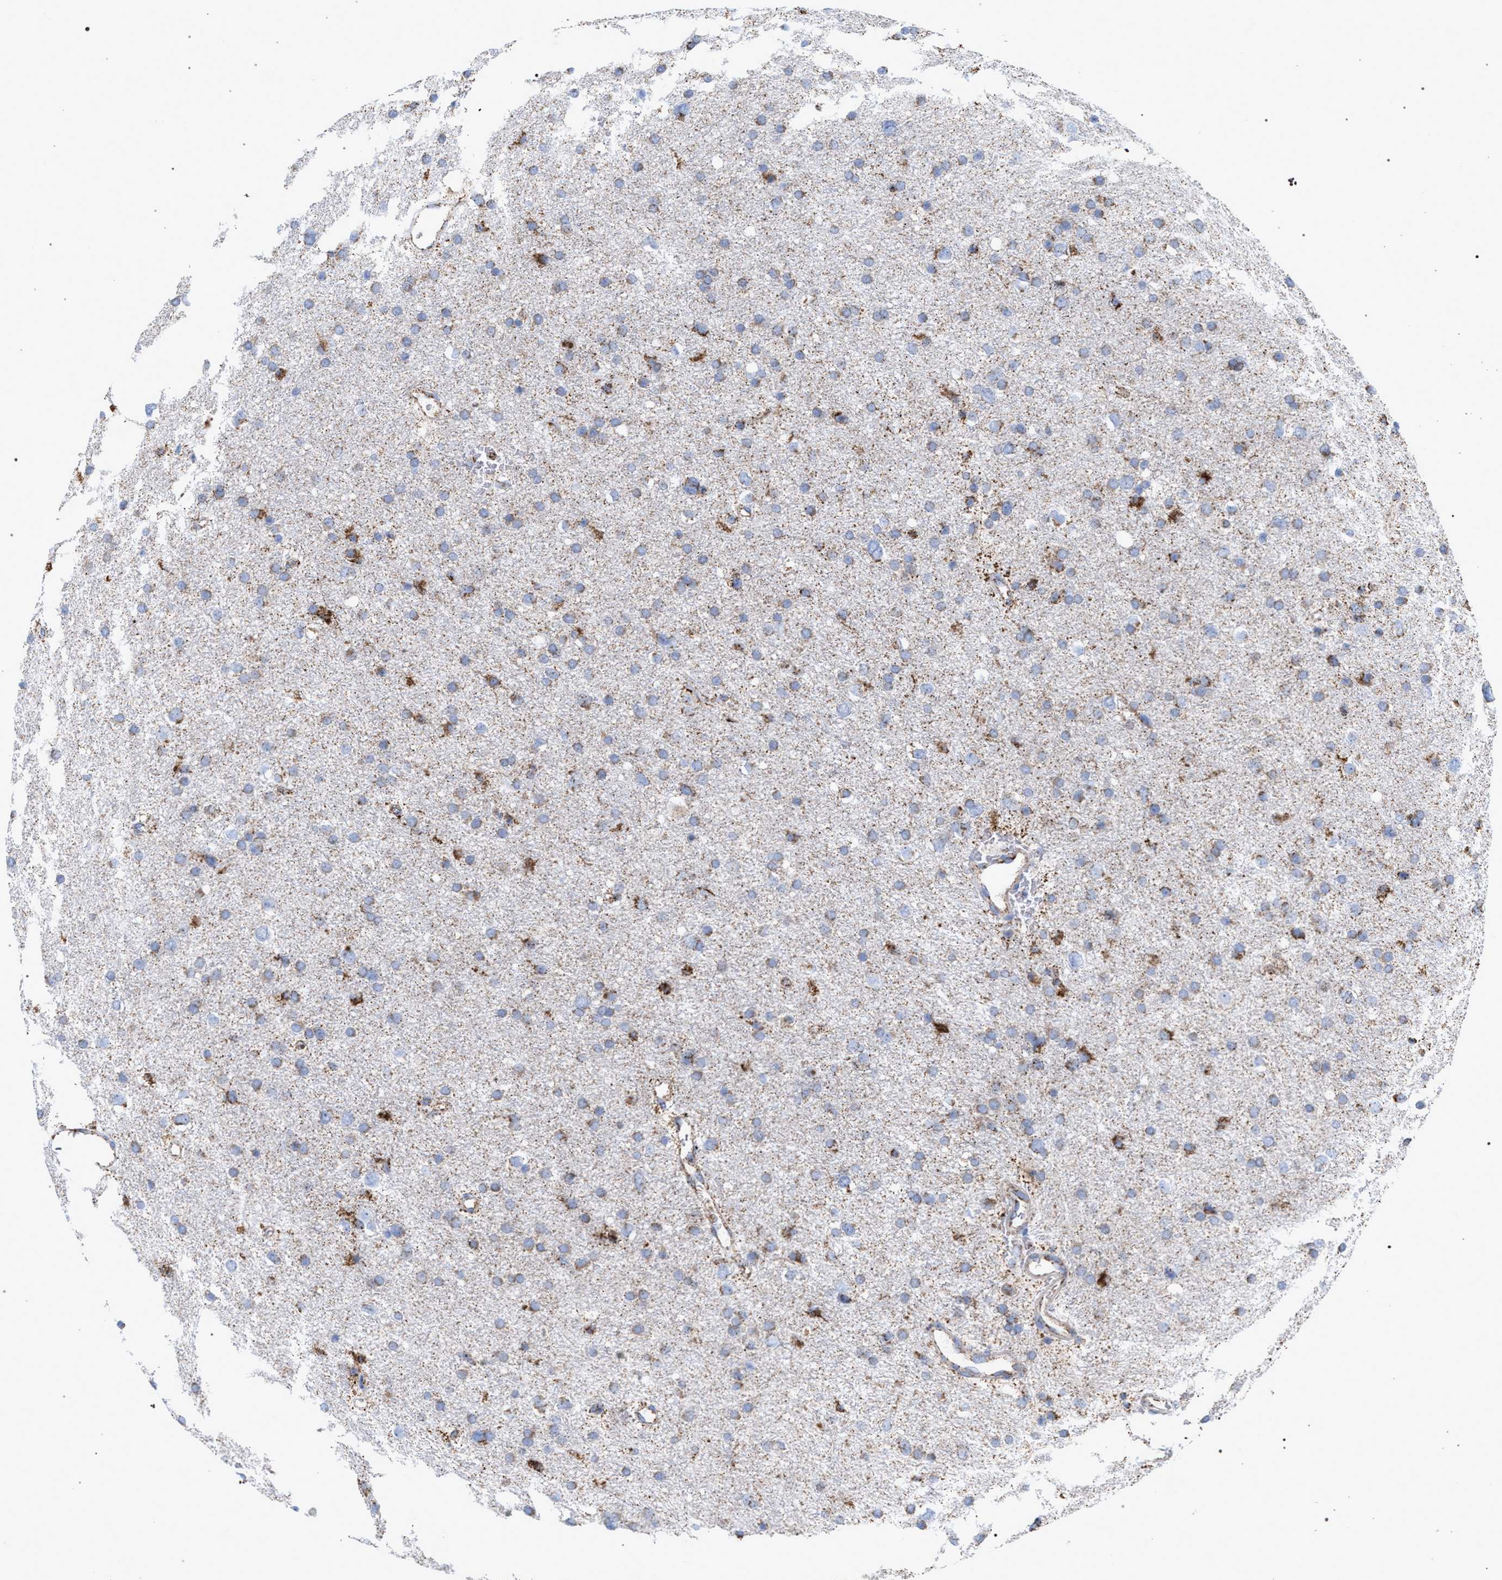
{"staining": {"intensity": "moderate", "quantity": ">75%", "location": "cytoplasmic/membranous"}, "tissue": "glioma", "cell_type": "Tumor cells", "image_type": "cancer", "snomed": [{"axis": "morphology", "description": "Glioma, malignant, Low grade"}, {"axis": "topography", "description": "Brain"}], "caption": "About >75% of tumor cells in human glioma reveal moderate cytoplasmic/membranous protein expression as visualized by brown immunohistochemical staining.", "gene": "ECI2", "patient": {"sex": "female", "age": 37}}